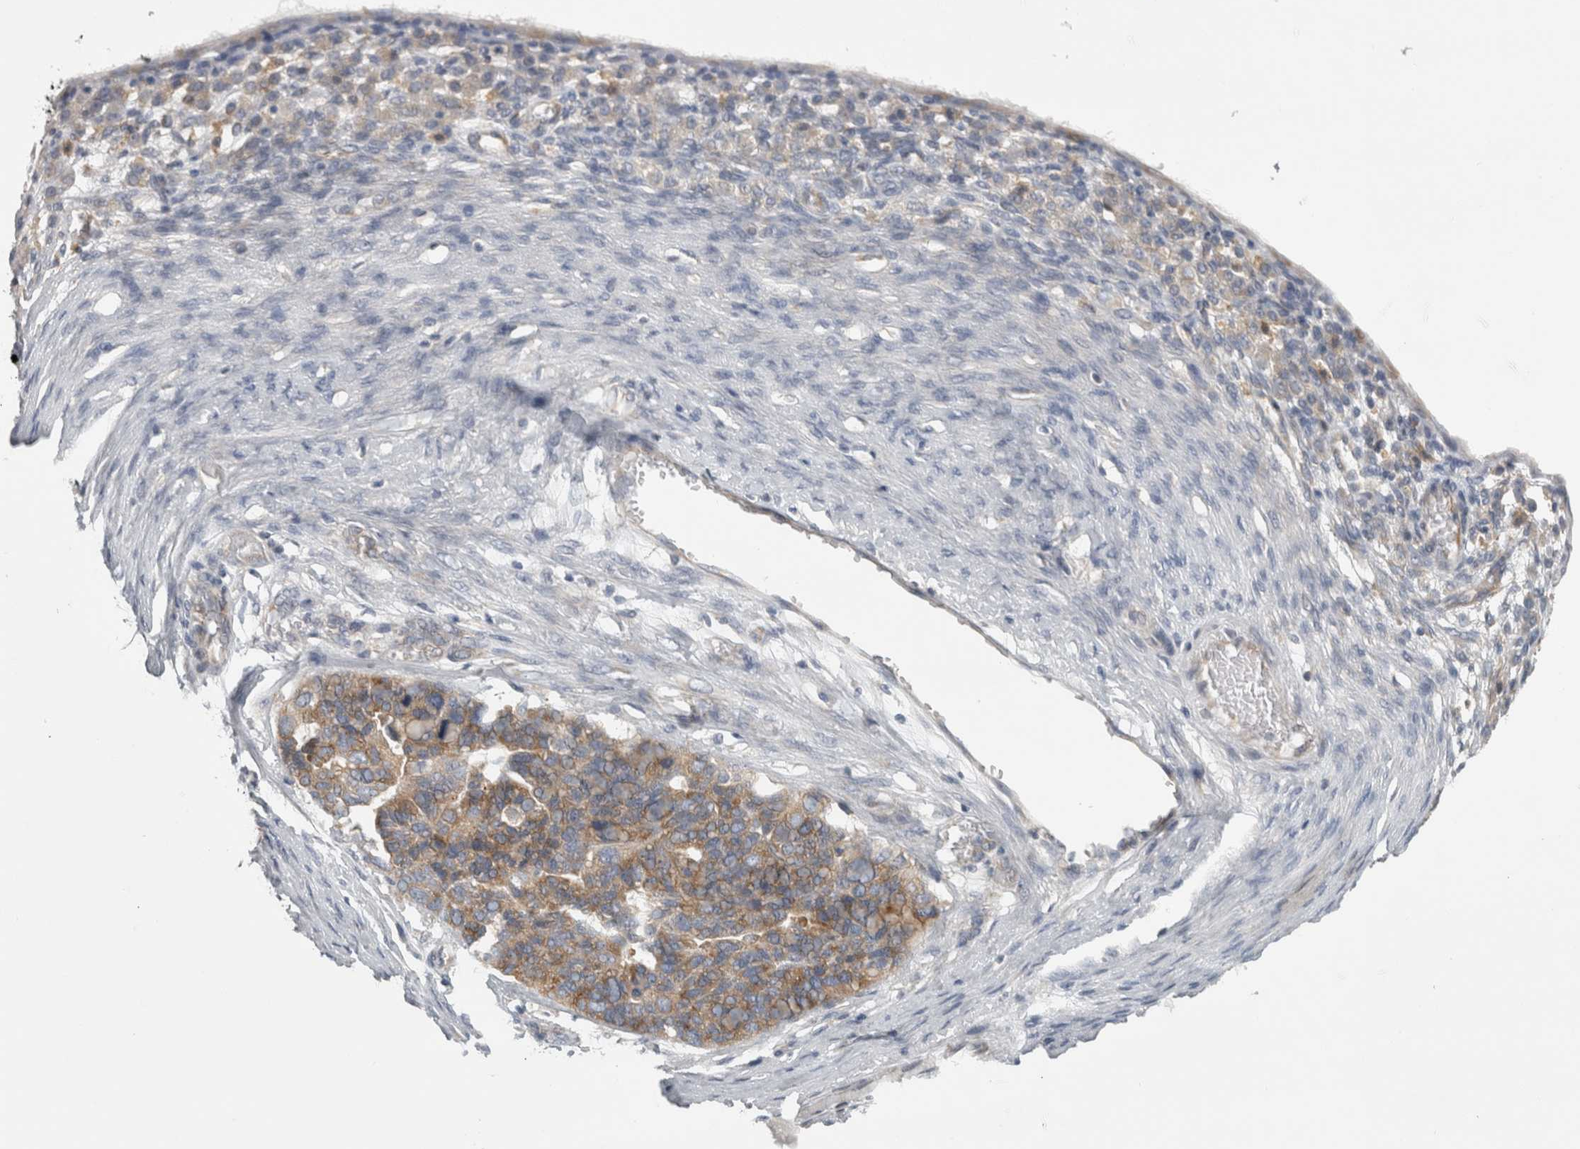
{"staining": {"intensity": "moderate", "quantity": ">75%", "location": "cytoplasmic/membranous"}, "tissue": "ovarian cancer", "cell_type": "Tumor cells", "image_type": "cancer", "snomed": [{"axis": "morphology", "description": "Cystadenocarcinoma, serous, NOS"}, {"axis": "topography", "description": "Ovary"}], "caption": "Approximately >75% of tumor cells in human ovarian serous cystadenocarcinoma exhibit moderate cytoplasmic/membranous protein positivity as visualized by brown immunohistochemical staining.", "gene": "PRRC2C", "patient": {"sex": "female", "age": 44}}